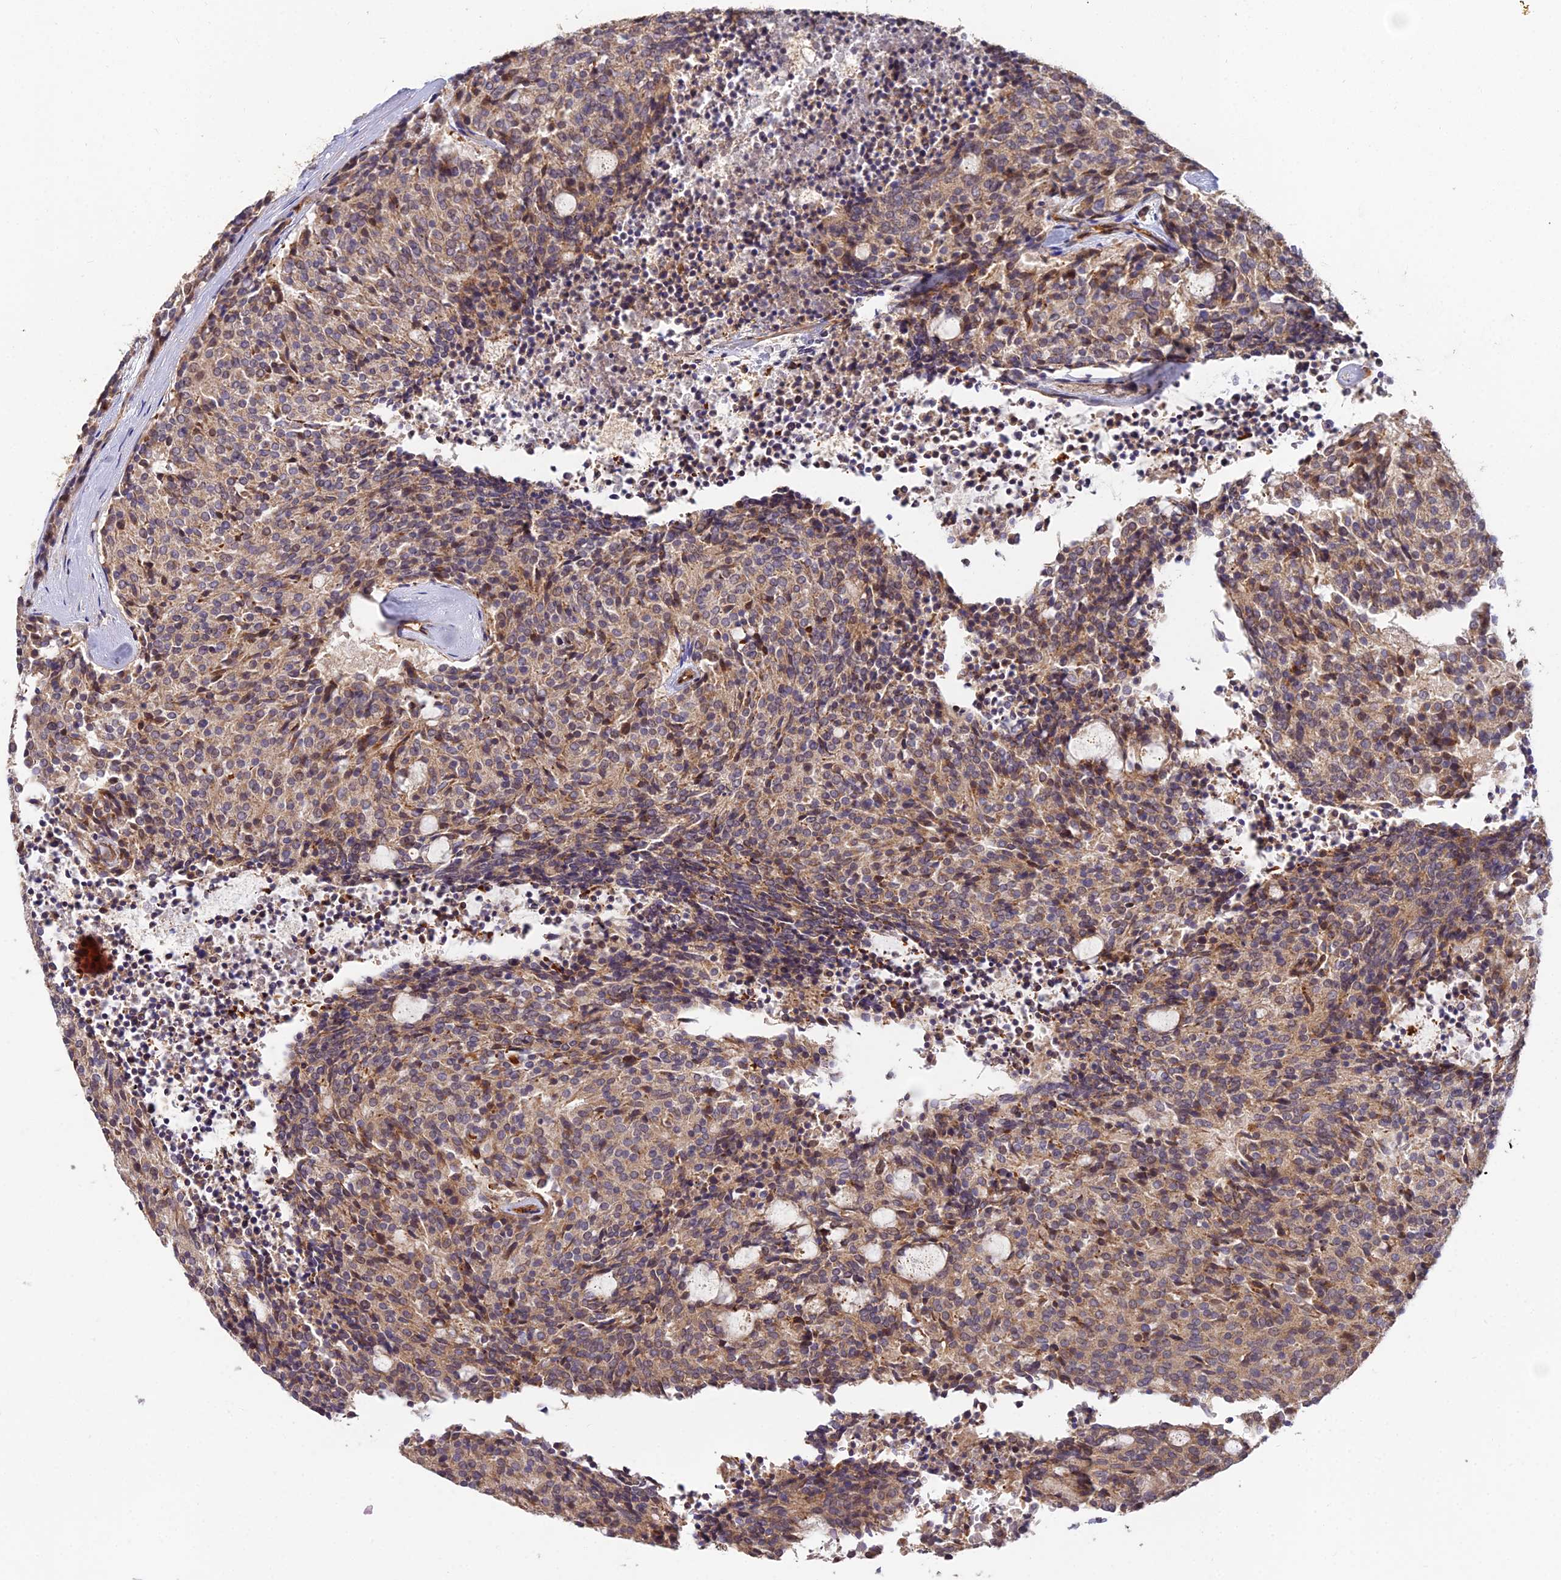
{"staining": {"intensity": "moderate", "quantity": ">75%", "location": "cytoplasmic/membranous"}, "tissue": "carcinoid", "cell_type": "Tumor cells", "image_type": "cancer", "snomed": [{"axis": "morphology", "description": "Carcinoid, malignant, NOS"}, {"axis": "topography", "description": "Pancreas"}], "caption": "Moderate cytoplasmic/membranous expression is appreciated in approximately >75% of tumor cells in carcinoid.", "gene": "ARL8B", "patient": {"sex": "female", "age": 54}}